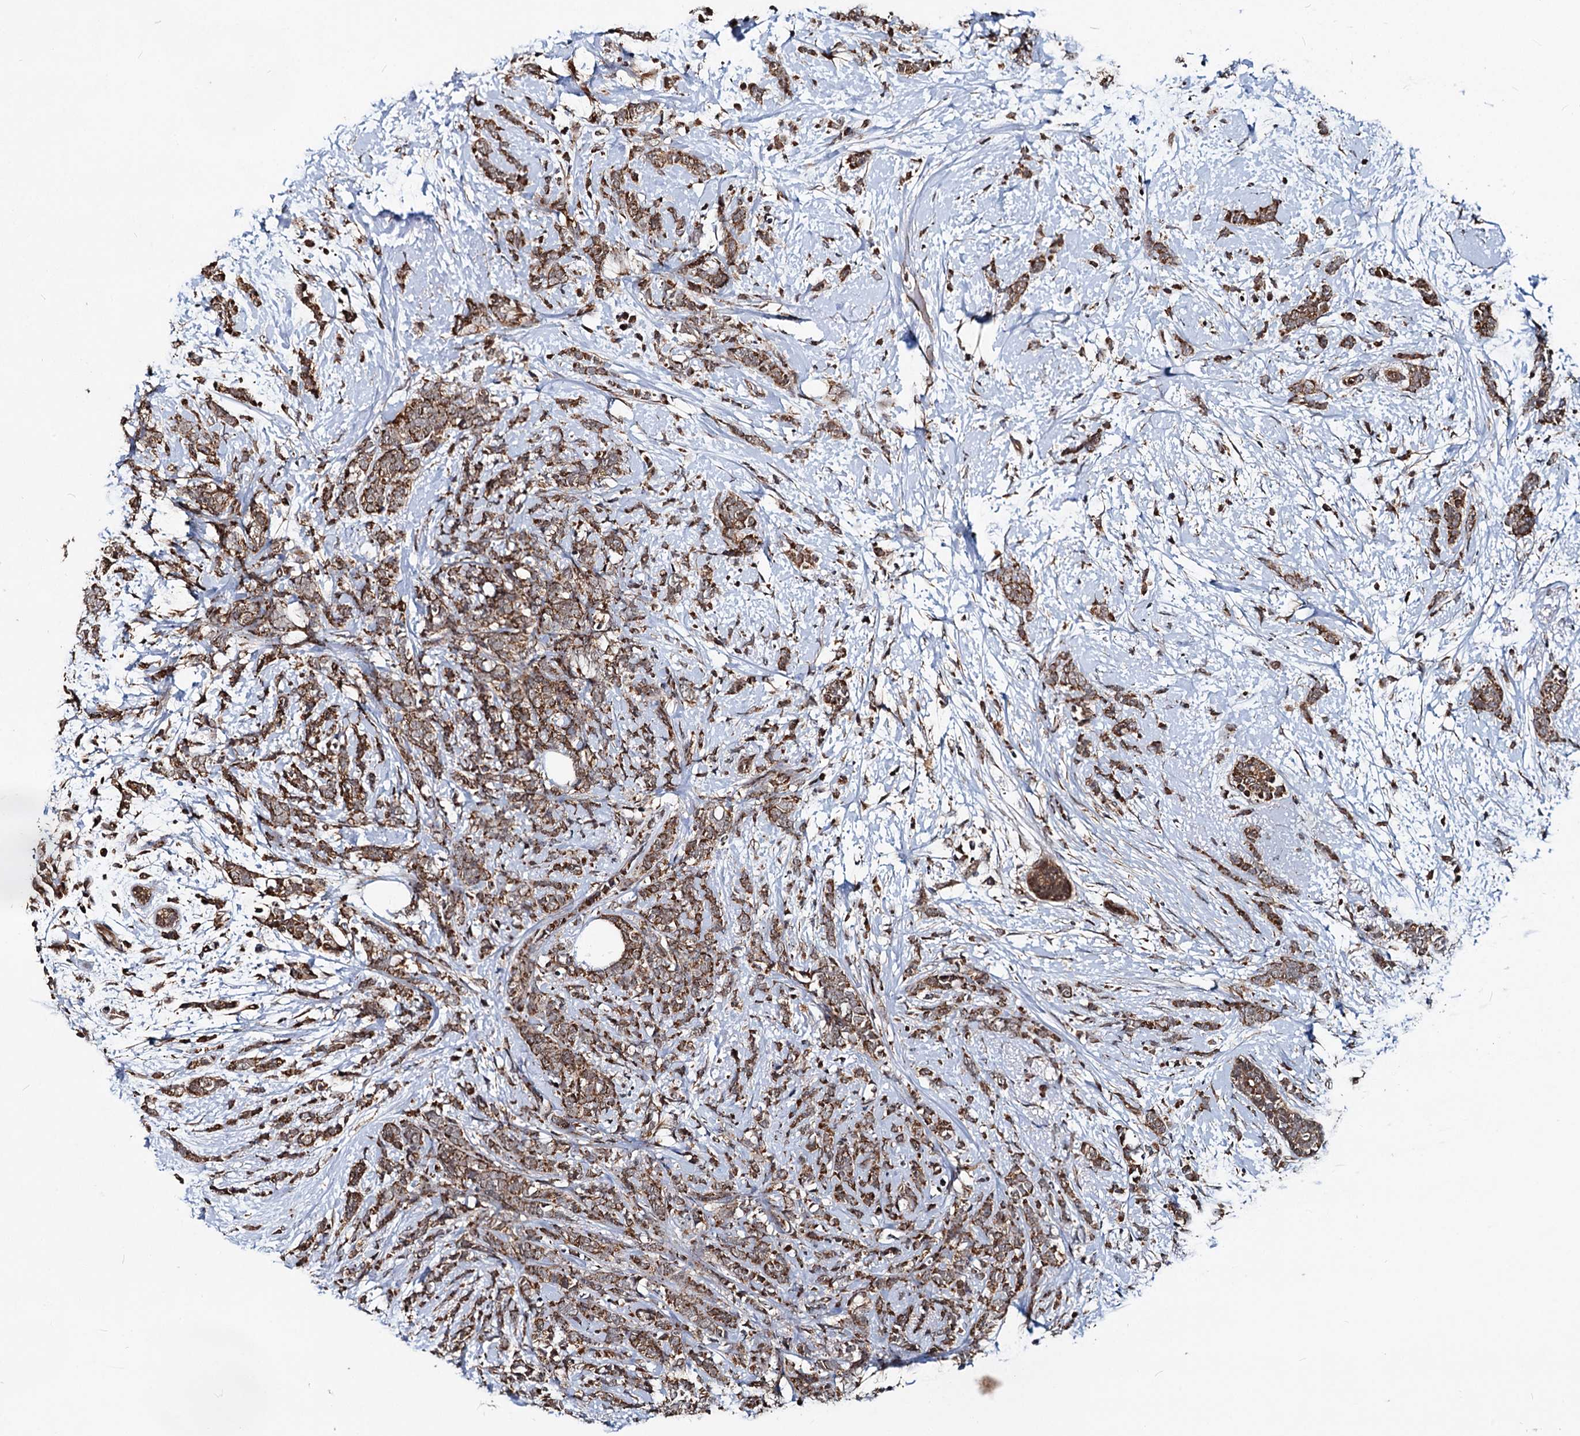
{"staining": {"intensity": "strong", "quantity": ">75%", "location": "cytoplasmic/membranous"}, "tissue": "breast cancer", "cell_type": "Tumor cells", "image_type": "cancer", "snomed": [{"axis": "morphology", "description": "Lobular carcinoma"}, {"axis": "topography", "description": "Breast"}], "caption": "This is a photomicrograph of immunohistochemistry staining of lobular carcinoma (breast), which shows strong staining in the cytoplasmic/membranous of tumor cells.", "gene": "CEP76", "patient": {"sex": "female", "age": 58}}